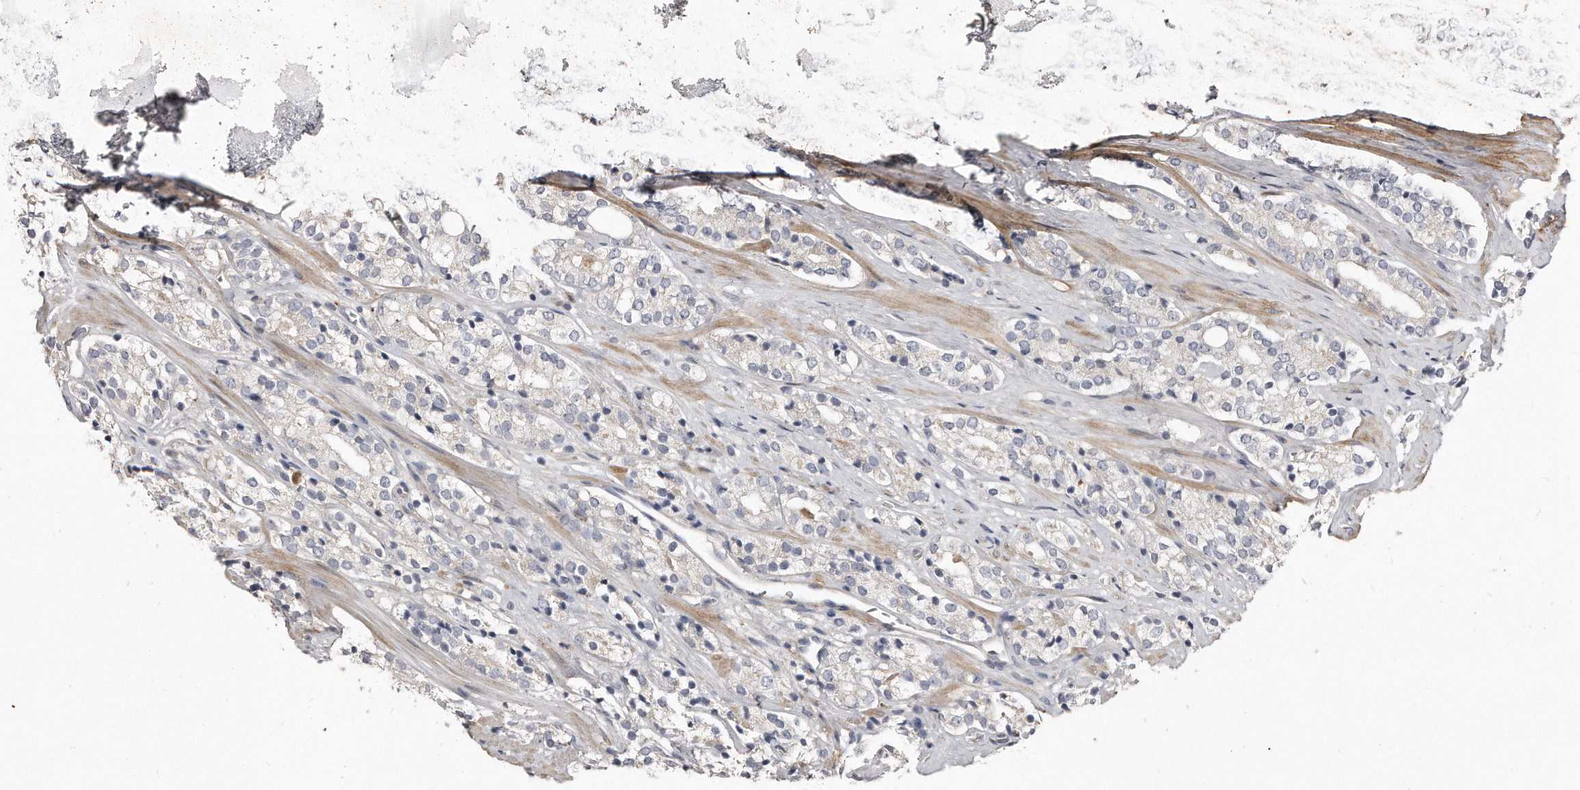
{"staining": {"intensity": "negative", "quantity": "none", "location": "none"}, "tissue": "prostate cancer", "cell_type": "Tumor cells", "image_type": "cancer", "snomed": [{"axis": "morphology", "description": "Adenocarcinoma, High grade"}, {"axis": "topography", "description": "Prostate"}], "caption": "Tumor cells are negative for brown protein staining in prostate cancer.", "gene": "LMOD1", "patient": {"sex": "male", "age": 71}}